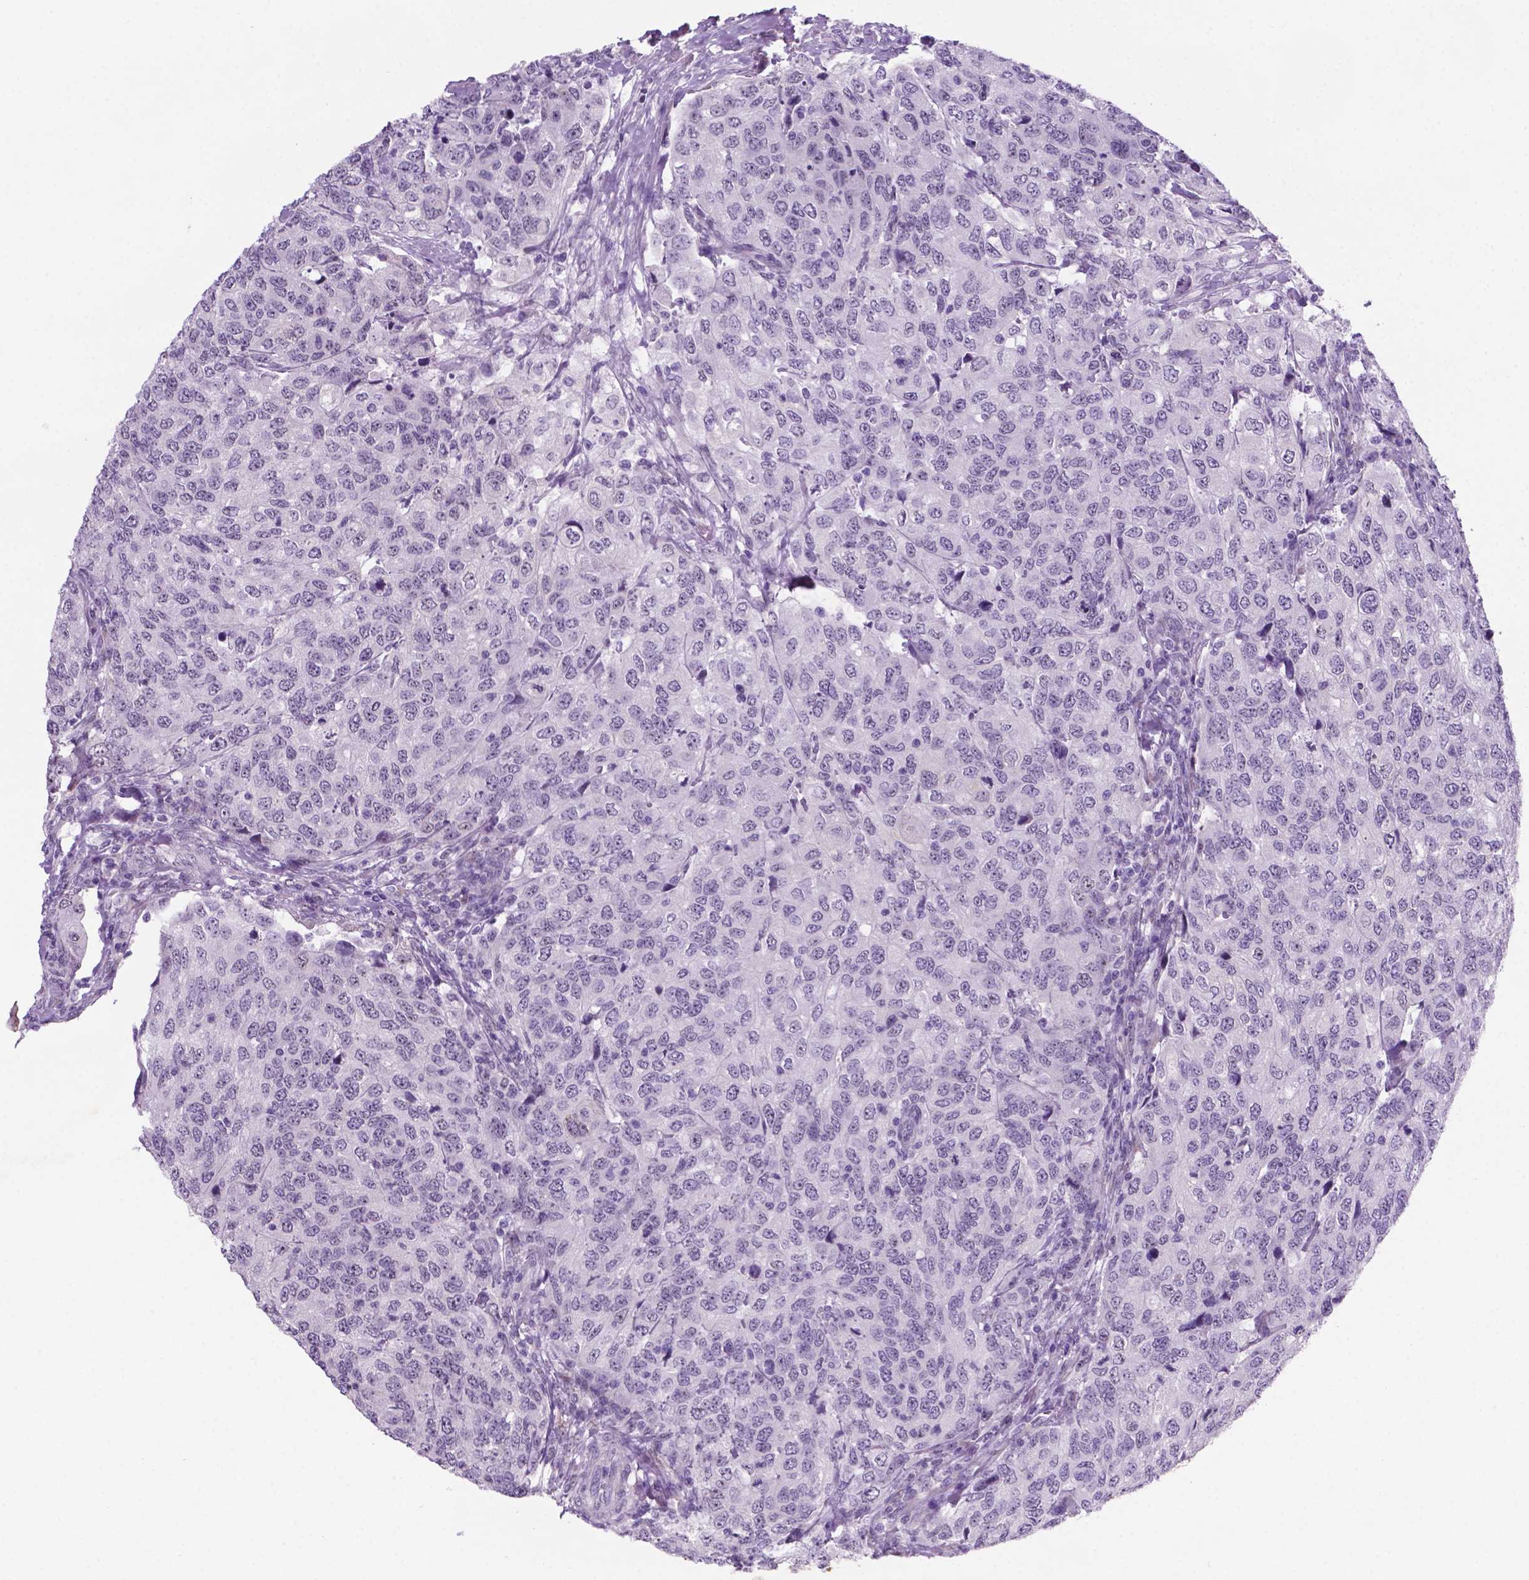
{"staining": {"intensity": "negative", "quantity": "none", "location": "none"}, "tissue": "urothelial cancer", "cell_type": "Tumor cells", "image_type": "cancer", "snomed": [{"axis": "morphology", "description": "Urothelial carcinoma, High grade"}, {"axis": "topography", "description": "Urinary bladder"}], "caption": "This is an IHC photomicrograph of urothelial cancer. There is no staining in tumor cells.", "gene": "C18orf21", "patient": {"sex": "female", "age": 78}}